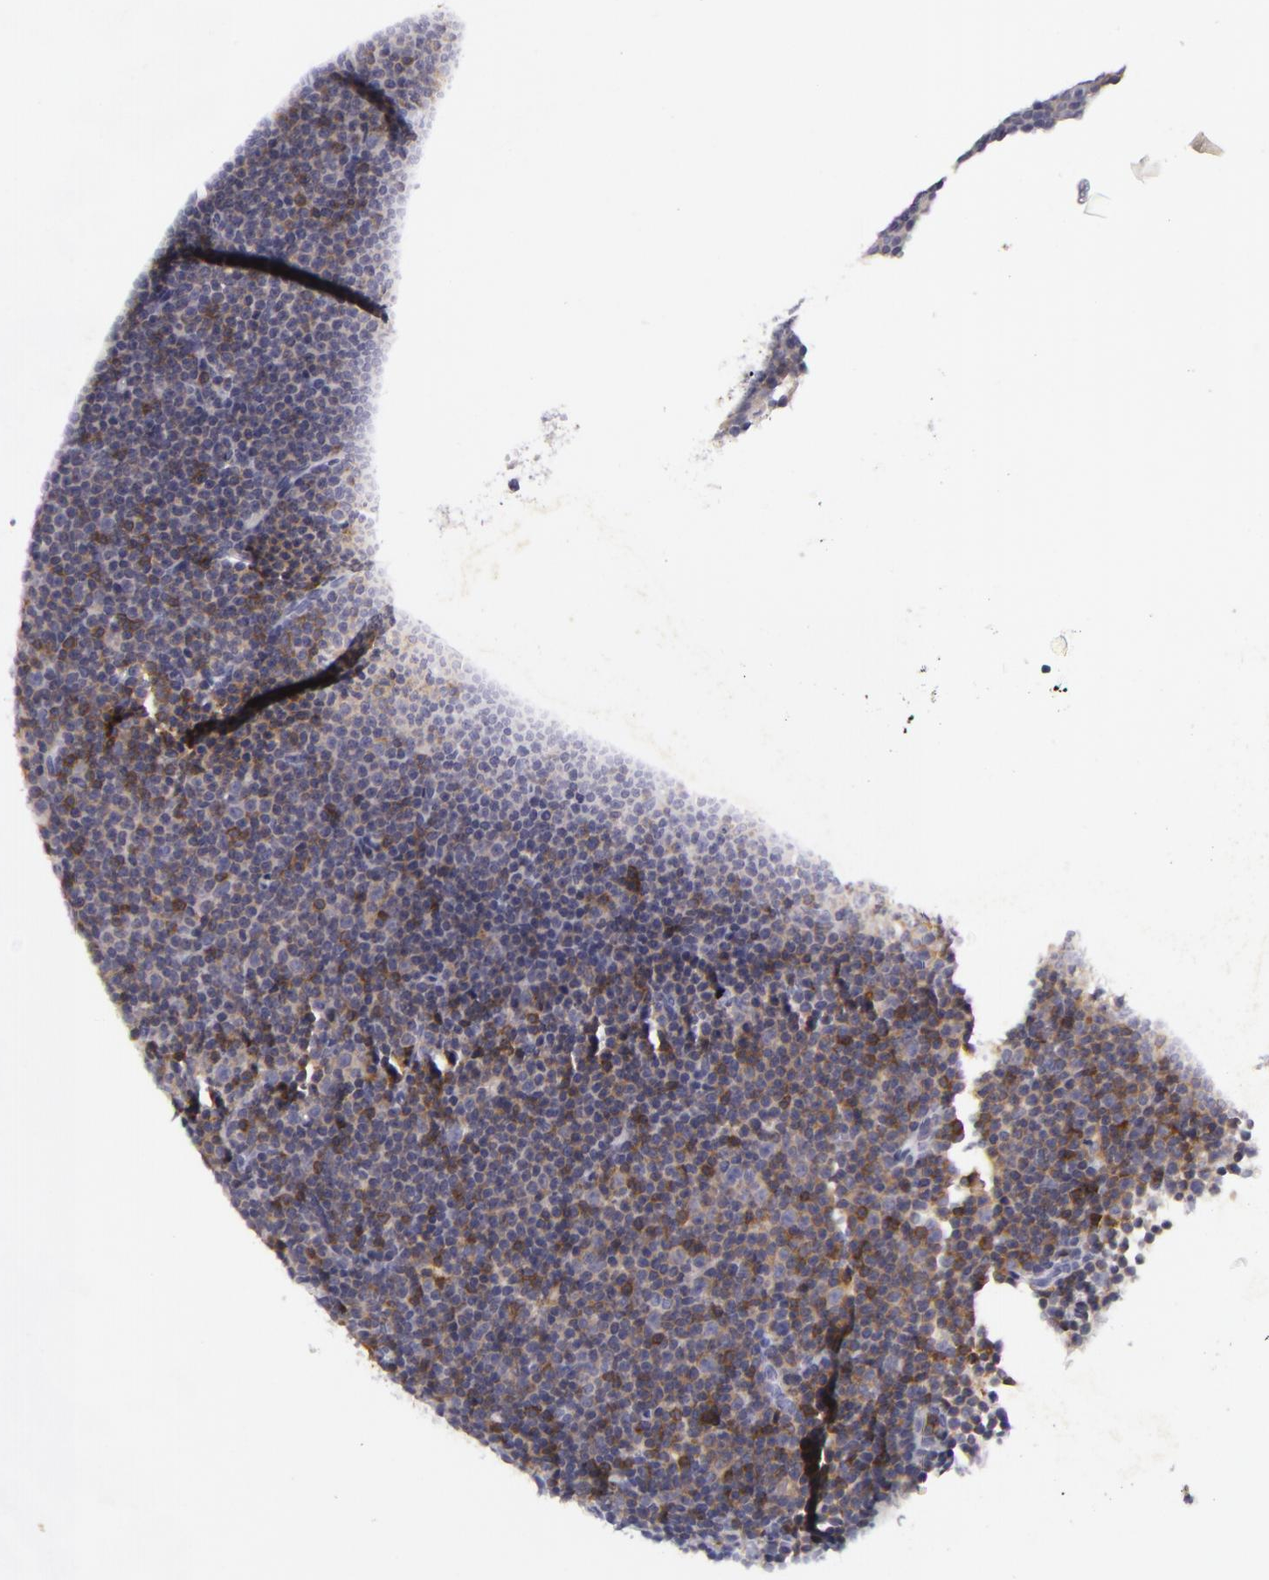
{"staining": {"intensity": "weak", "quantity": "25%-75%", "location": "cytoplasmic/membranous"}, "tissue": "lymphoma", "cell_type": "Tumor cells", "image_type": "cancer", "snomed": [{"axis": "morphology", "description": "Malignant lymphoma, non-Hodgkin's type, Low grade"}, {"axis": "topography", "description": "Lymph node"}], "caption": "Lymphoma stained for a protein reveals weak cytoplasmic/membranous positivity in tumor cells.", "gene": "KCNAB2", "patient": {"sex": "female", "age": 69}}